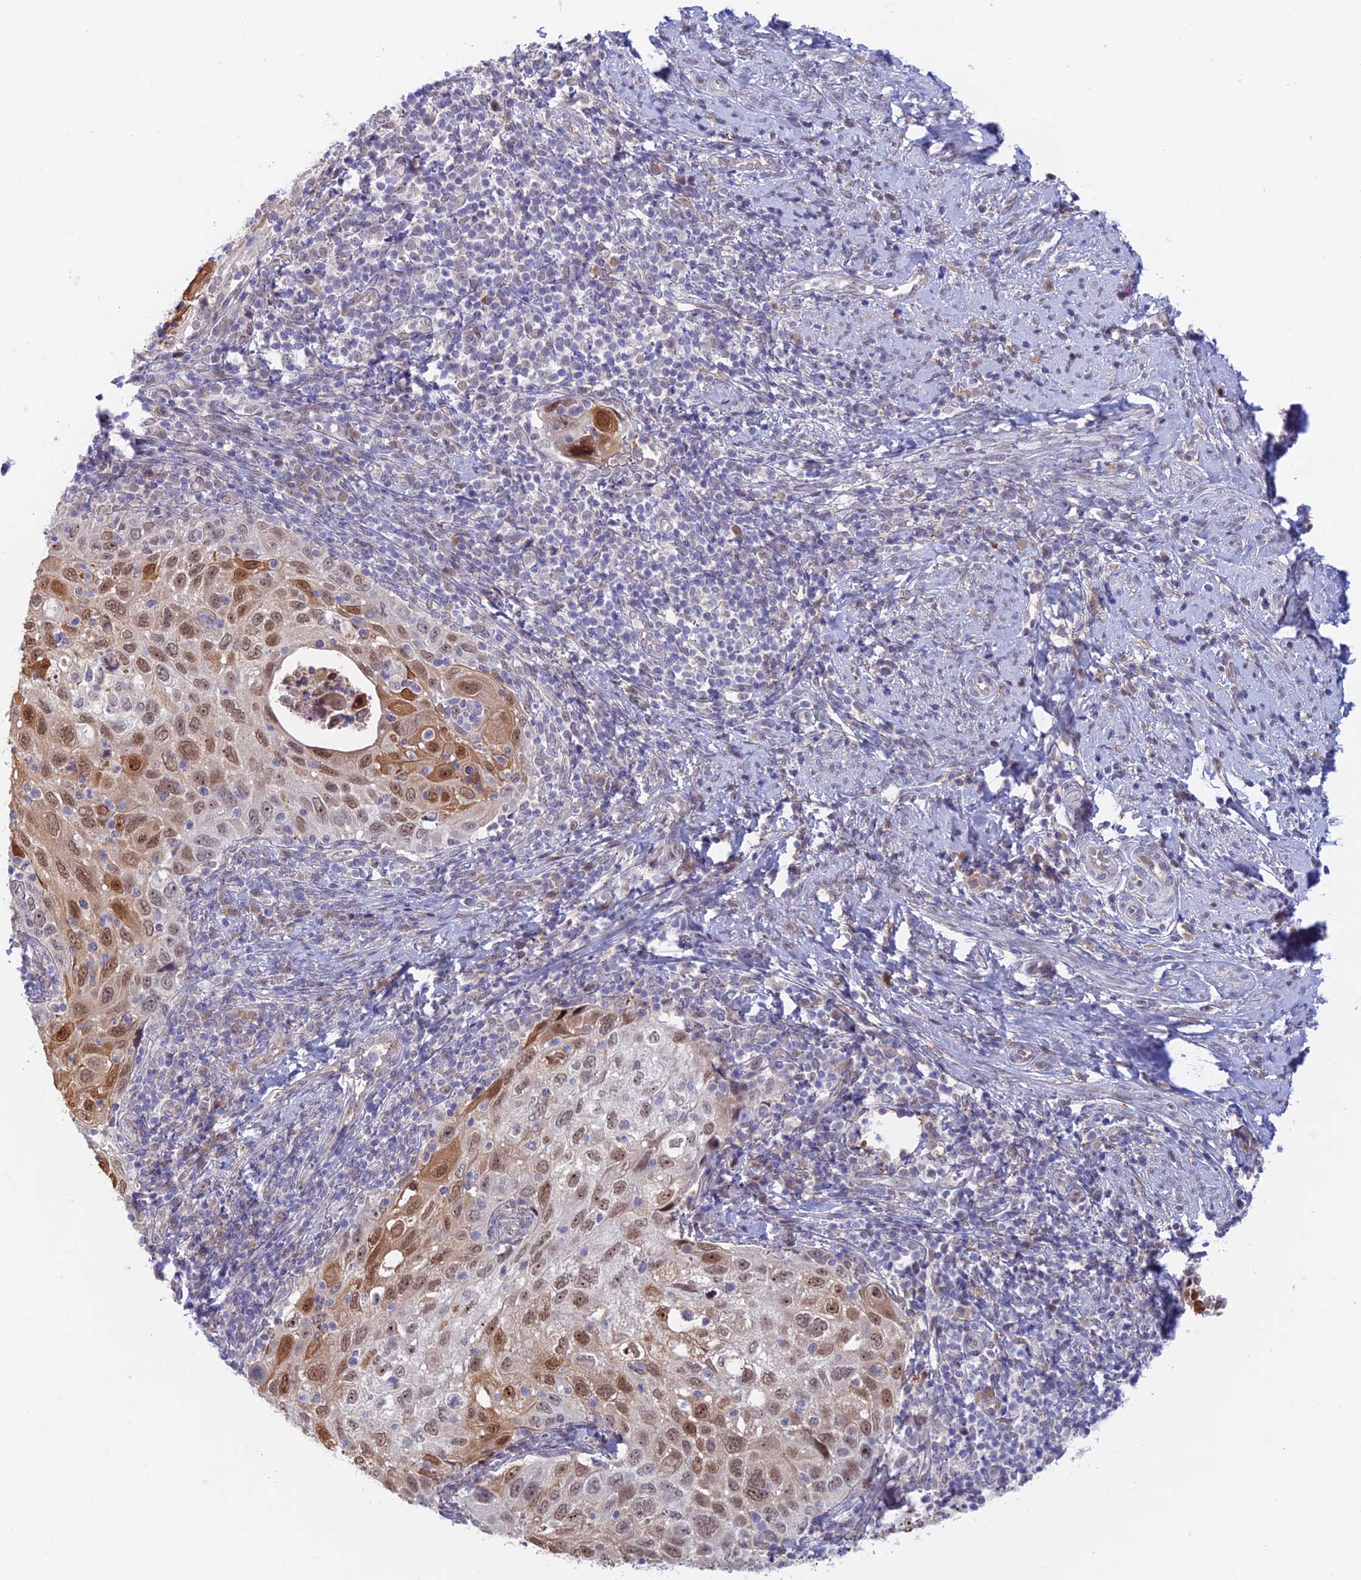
{"staining": {"intensity": "moderate", "quantity": ">75%", "location": "nuclear"}, "tissue": "cervical cancer", "cell_type": "Tumor cells", "image_type": "cancer", "snomed": [{"axis": "morphology", "description": "Squamous cell carcinoma, NOS"}, {"axis": "topography", "description": "Cervix"}], "caption": "Protein expression analysis of cervical squamous cell carcinoma displays moderate nuclear staining in about >75% of tumor cells. Immunohistochemistry stains the protein in brown and the nuclei are stained blue.", "gene": "ZUP1", "patient": {"sex": "female", "age": 70}}